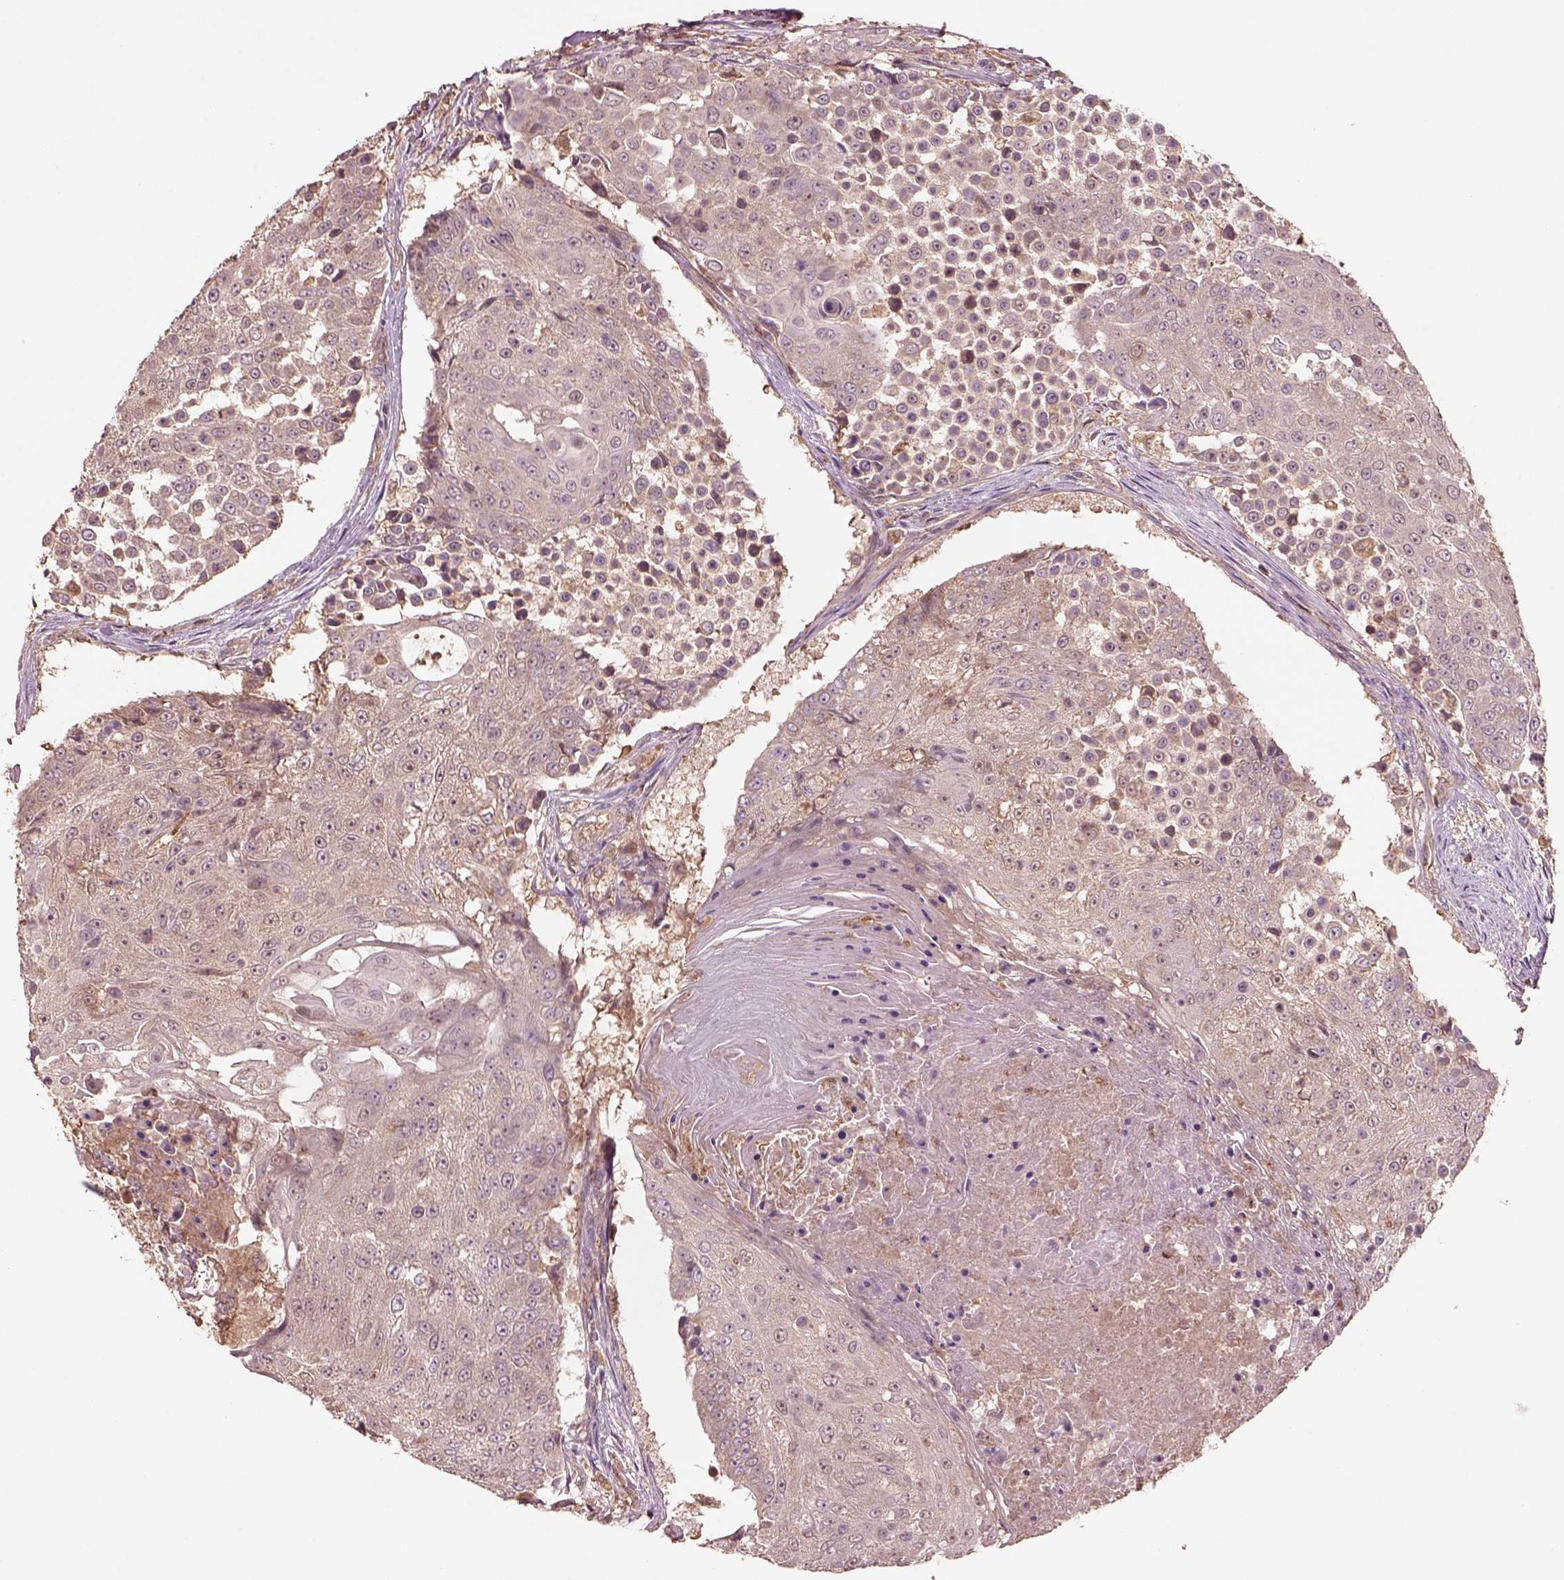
{"staining": {"intensity": "weak", "quantity": ">75%", "location": "cytoplasmic/membranous"}, "tissue": "urothelial cancer", "cell_type": "Tumor cells", "image_type": "cancer", "snomed": [{"axis": "morphology", "description": "Urothelial carcinoma, High grade"}, {"axis": "topography", "description": "Urinary bladder"}], "caption": "The immunohistochemical stain highlights weak cytoplasmic/membranous staining in tumor cells of high-grade urothelial carcinoma tissue.", "gene": "TRADD", "patient": {"sex": "female", "age": 63}}